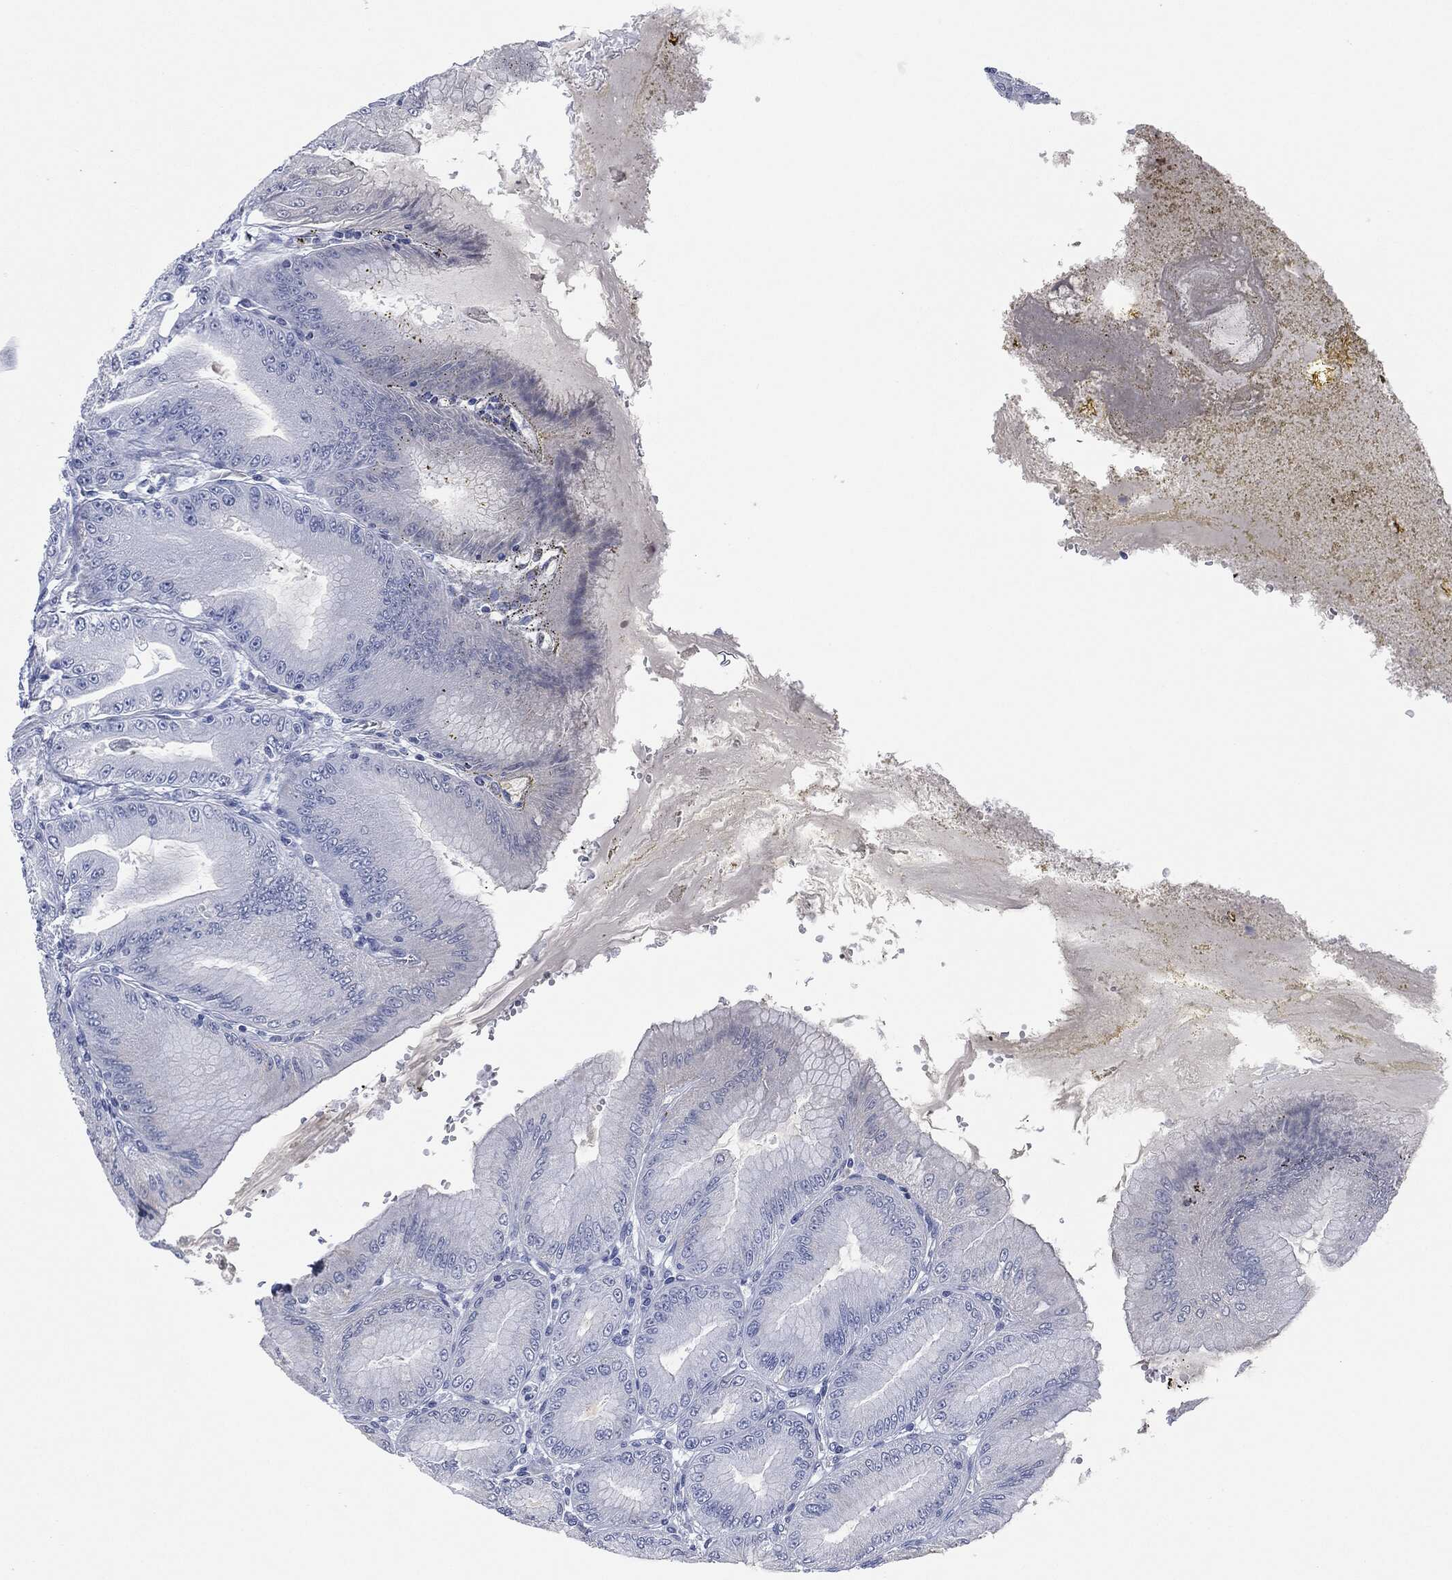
{"staining": {"intensity": "negative", "quantity": "none", "location": "none"}, "tissue": "stomach", "cell_type": "Glandular cells", "image_type": "normal", "snomed": [{"axis": "morphology", "description": "Normal tissue, NOS"}, {"axis": "topography", "description": "Stomach"}], "caption": "High power microscopy image of an immunohistochemistry (IHC) photomicrograph of normal stomach, revealing no significant staining in glandular cells.", "gene": "MUC16", "patient": {"sex": "male", "age": 71}}